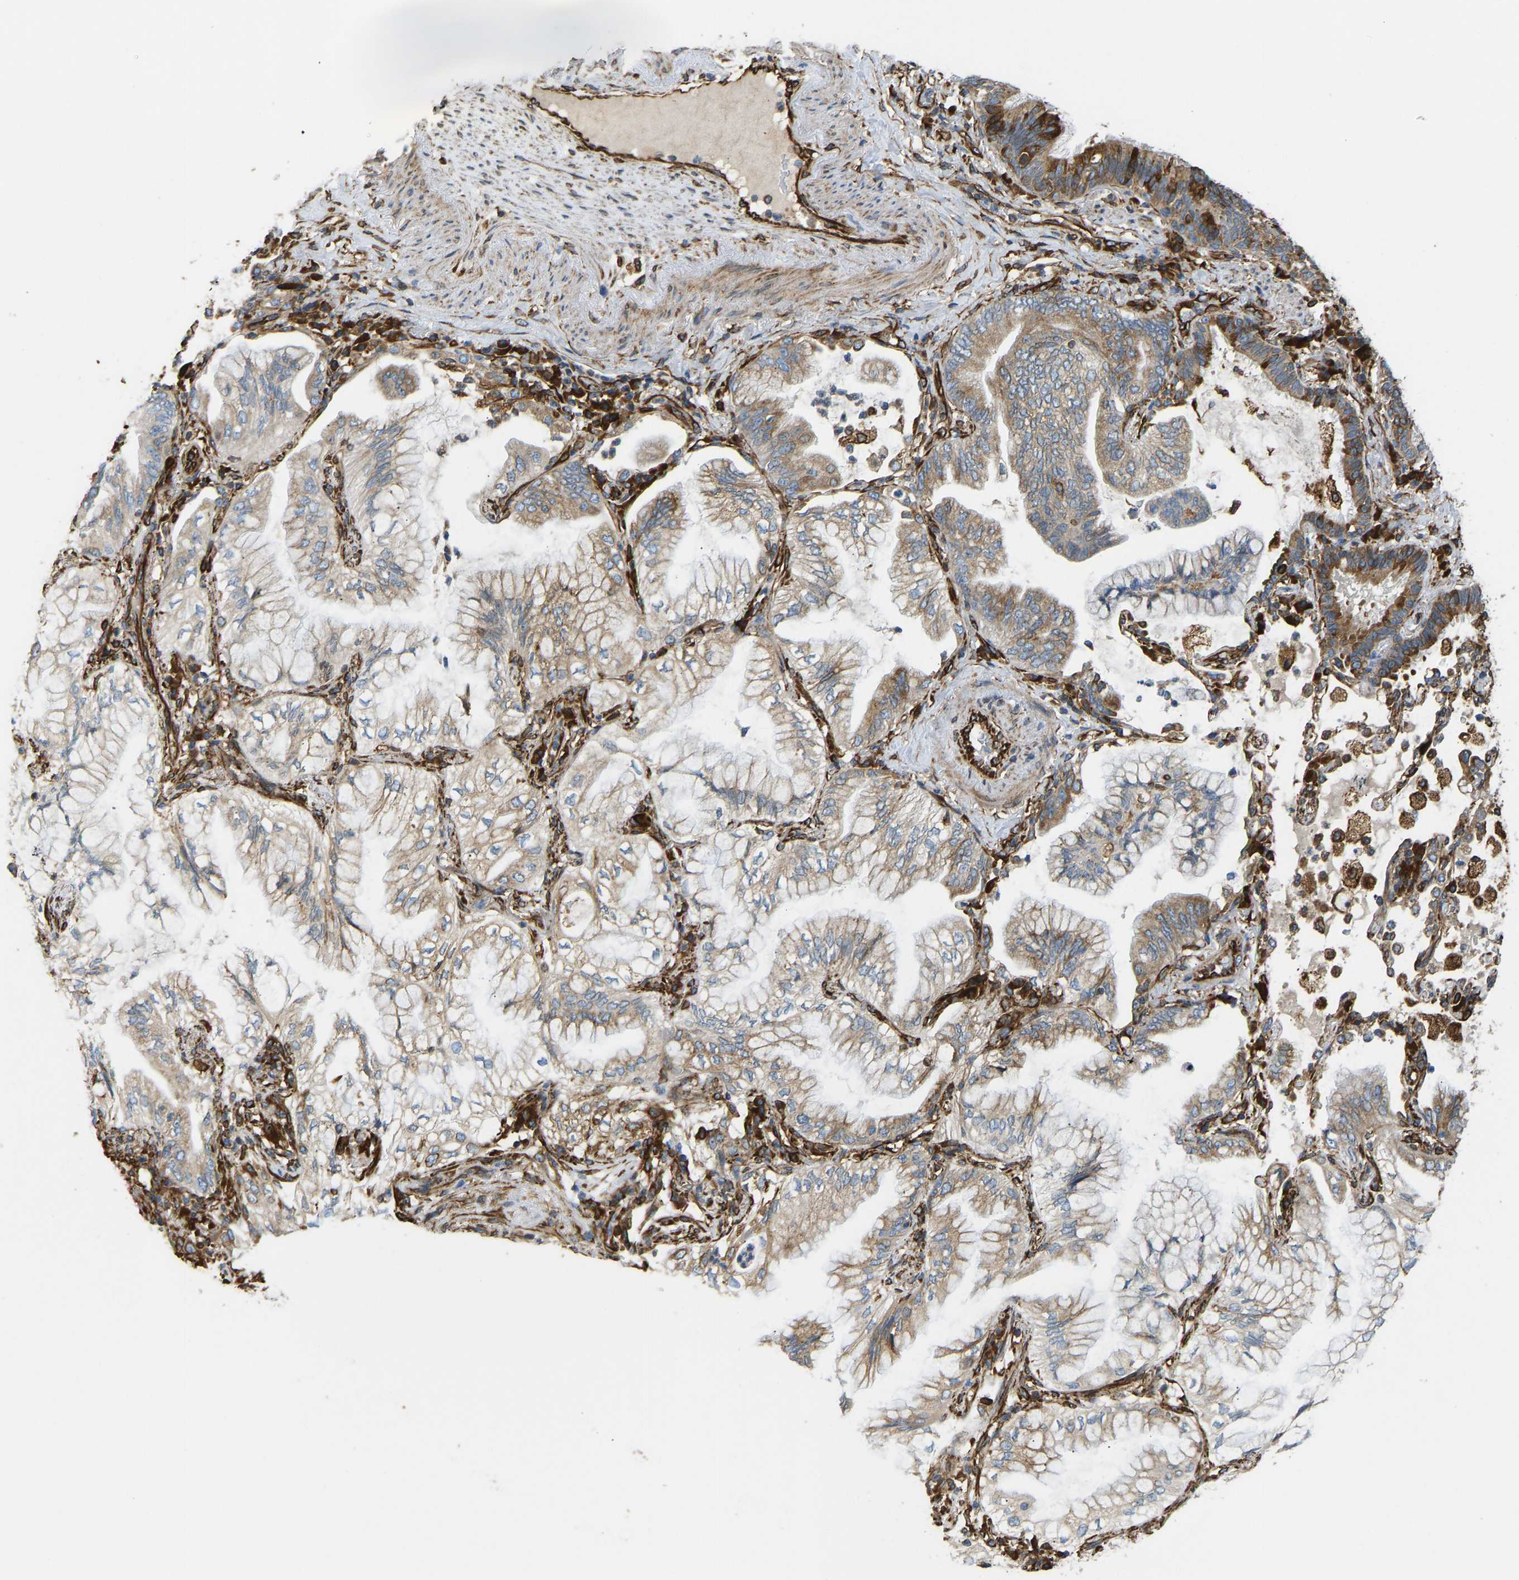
{"staining": {"intensity": "moderate", "quantity": ">75%", "location": "cytoplasmic/membranous"}, "tissue": "lung cancer", "cell_type": "Tumor cells", "image_type": "cancer", "snomed": [{"axis": "morphology", "description": "Adenocarcinoma, NOS"}, {"axis": "topography", "description": "Lung"}], "caption": "Human adenocarcinoma (lung) stained for a protein (brown) exhibits moderate cytoplasmic/membranous positive expression in approximately >75% of tumor cells.", "gene": "BEX3", "patient": {"sex": "female", "age": 70}}